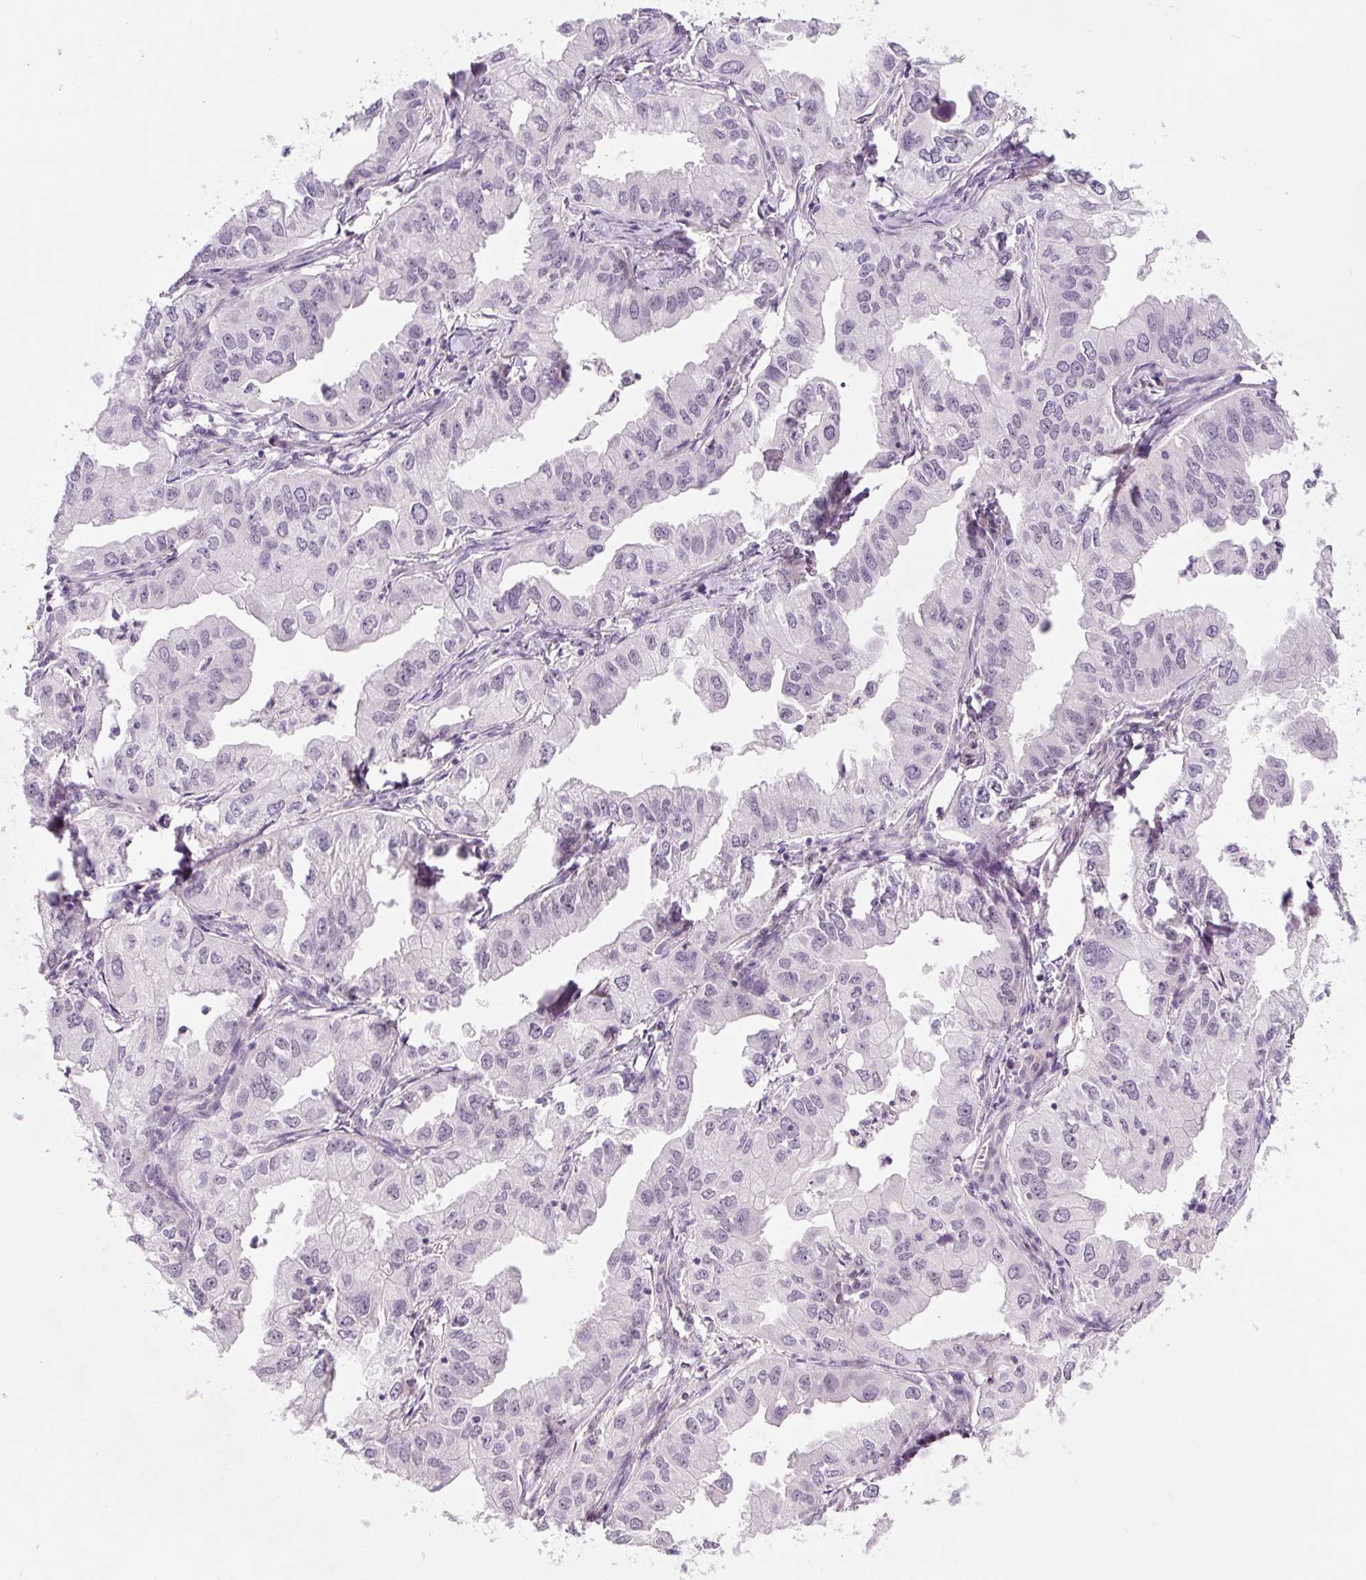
{"staining": {"intensity": "negative", "quantity": "none", "location": "none"}, "tissue": "lung cancer", "cell_type": "Tumor cells", "image_type": "cancer", "snomed": [{"axis": "morphology", "description": "Adenocarcinoma, NOS"}, {"axis": "topography", "description": "Lung"}], "caption": "Tumor cells are negative for brown protein staining in lung cancer (adenocarcinoma).", "gene": "CCL25", "patient": {"sex": "male", "age": 48}}